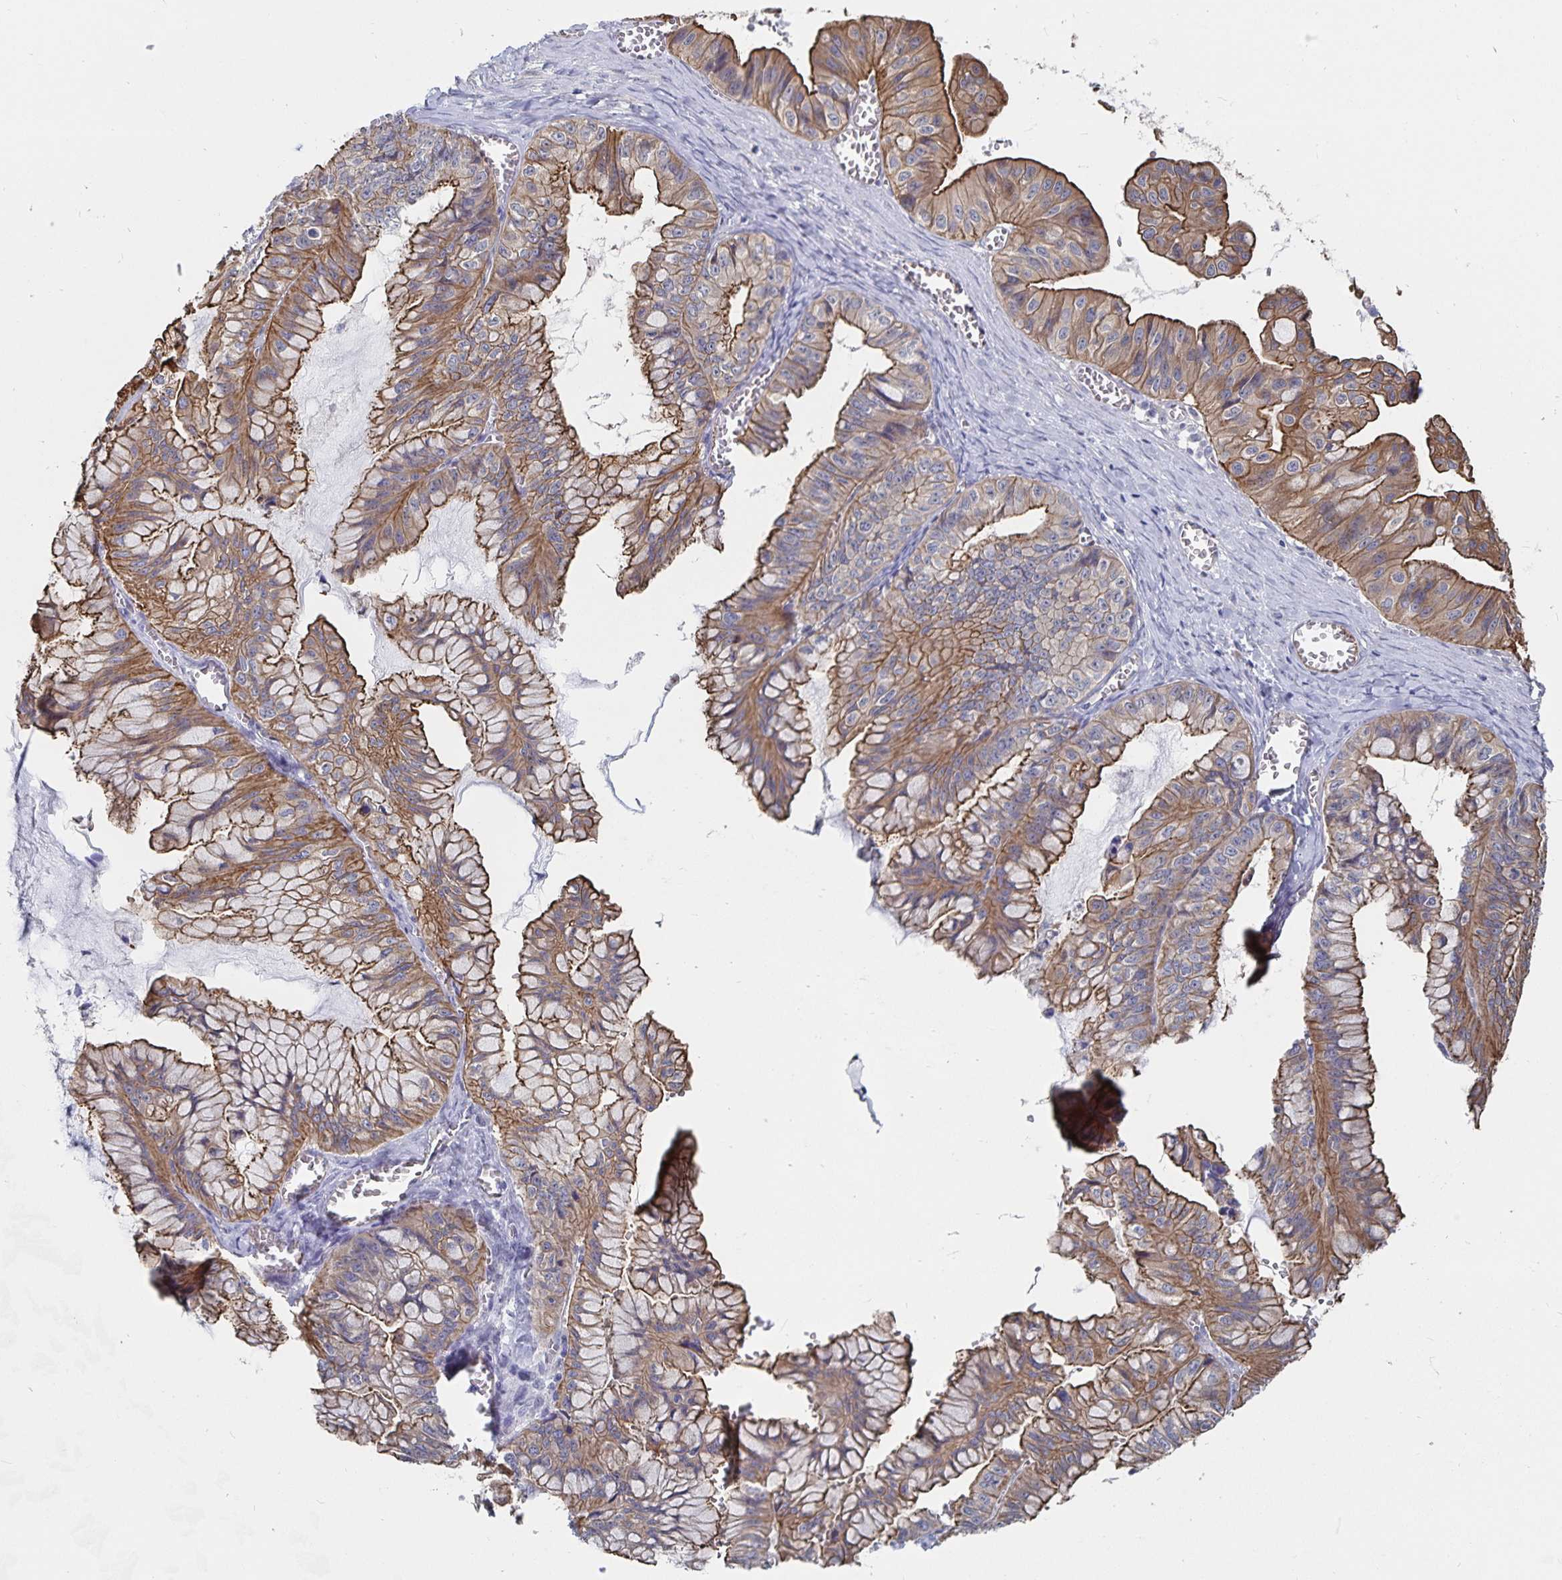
{"staining": {"intensity": "moderate", "quantity": ">75%", "location": "cytoplasmic/membranous"}, "tissue": "ovarian cancer", "cell_type": "Tumor cells", "image_type": "cancer", "snomed": [{"axis": "morphology", "description": "Cystadenocarcinoma, mucinous, NOS"}, {"axis": "topography", "description": "Ovary"}], "caption": "A brown stain labels moderate cytoplasmic/membranous staining of a protein in human ovarian cancer tumor cells.", "gene": "SSTR1", "patient": {"sex": "female", "age": 72}}